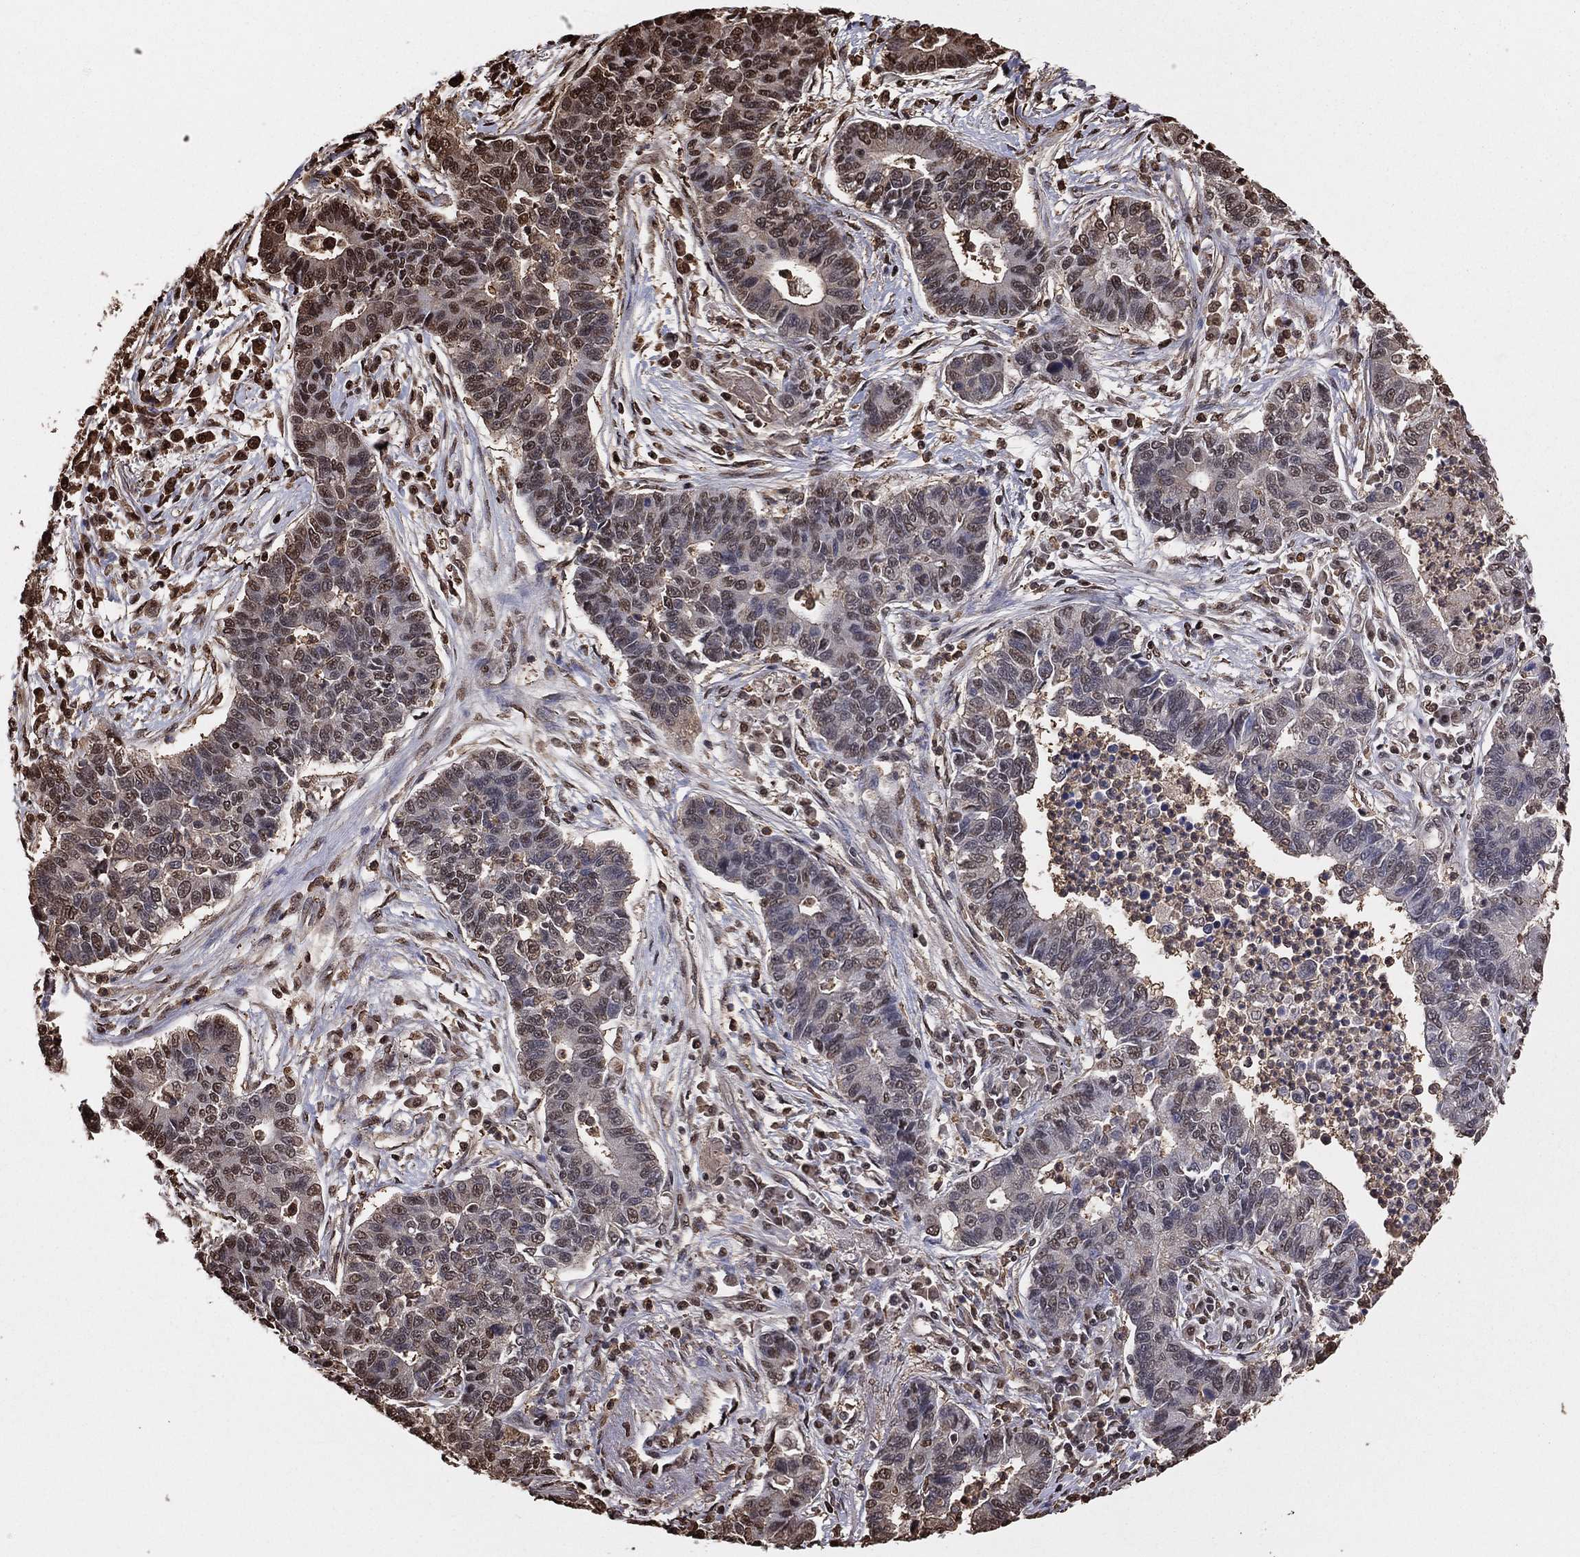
{"staining": {"intensity": "moderate", "quantity": "25%-75%", "location": "nuclear"}, "tissue": "lung cancer", "cell_type": "Tumor cells", "image_type": "cancer", "snomed": [{"axis": "morphology", "description": "Adenocarcinoma, NOS"}, {"axis": "topography", "description": "Lung"}], "caption": "Immunohistochemical staining of human lung cancer (adenocarcinoma) demonstrates medium levels of moderate nuclear positivity in approximately 25%-75% of tumor cells.", "gene": "GAPDH", "patient": {"sex": "female", "age": 57}}